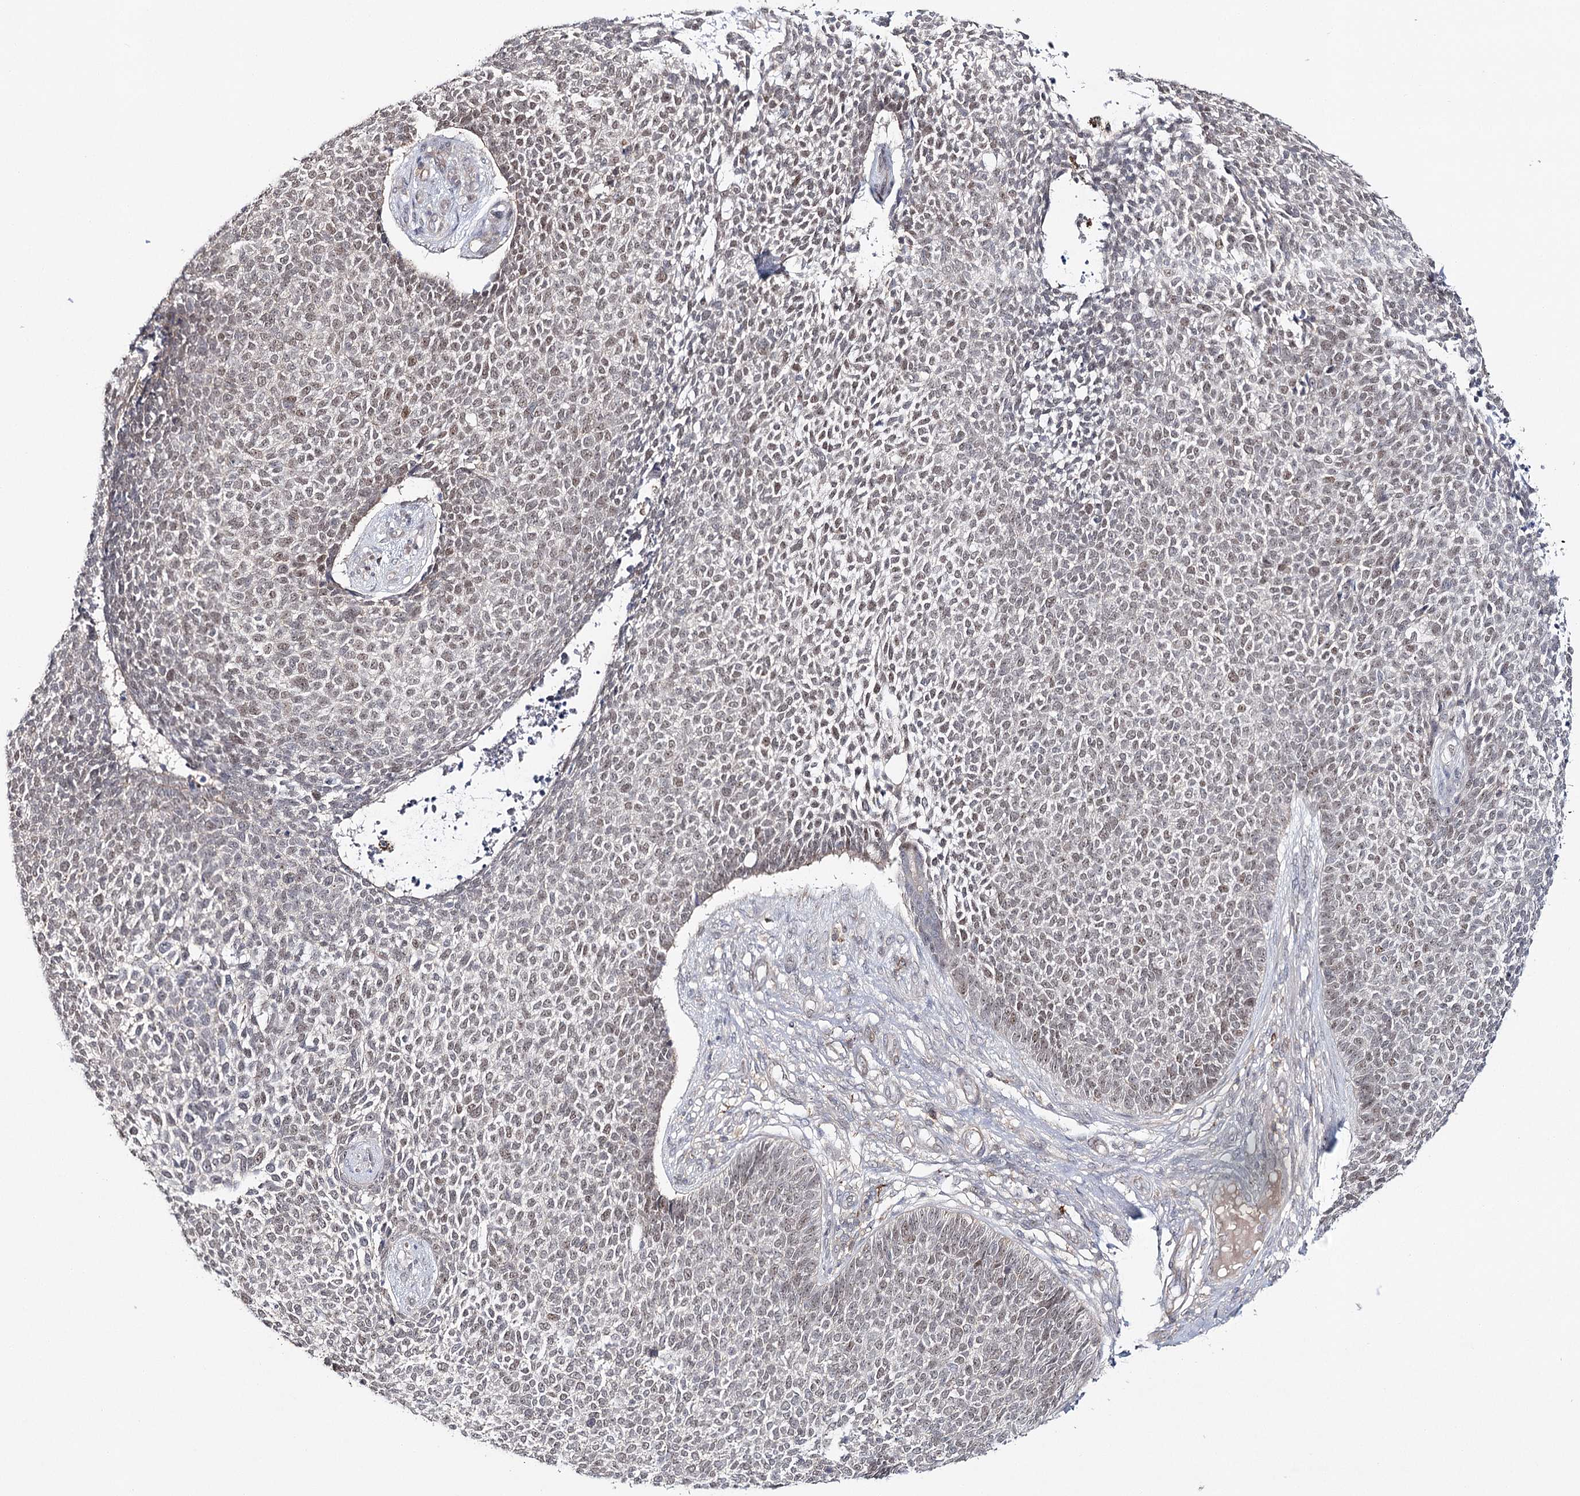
{"staining": {"intensity": "weak", "quantity": "<25%", "location": "nuclear"}, "tissue": "skin cancer", "cell_type": "Tumor cells", "image_type": "cancer", "snomed": [{"axis": "morphology", "description": "Basal cell carcinoma"}, {"axis": "topography", "description": "Skin"}], "caption": "Histopathology image shows no protein expression in tumor cells of skin basal cell carcinoma tissue.", "gene": "ZC3H8", "patient": {"sex": "female", "age": 84}}